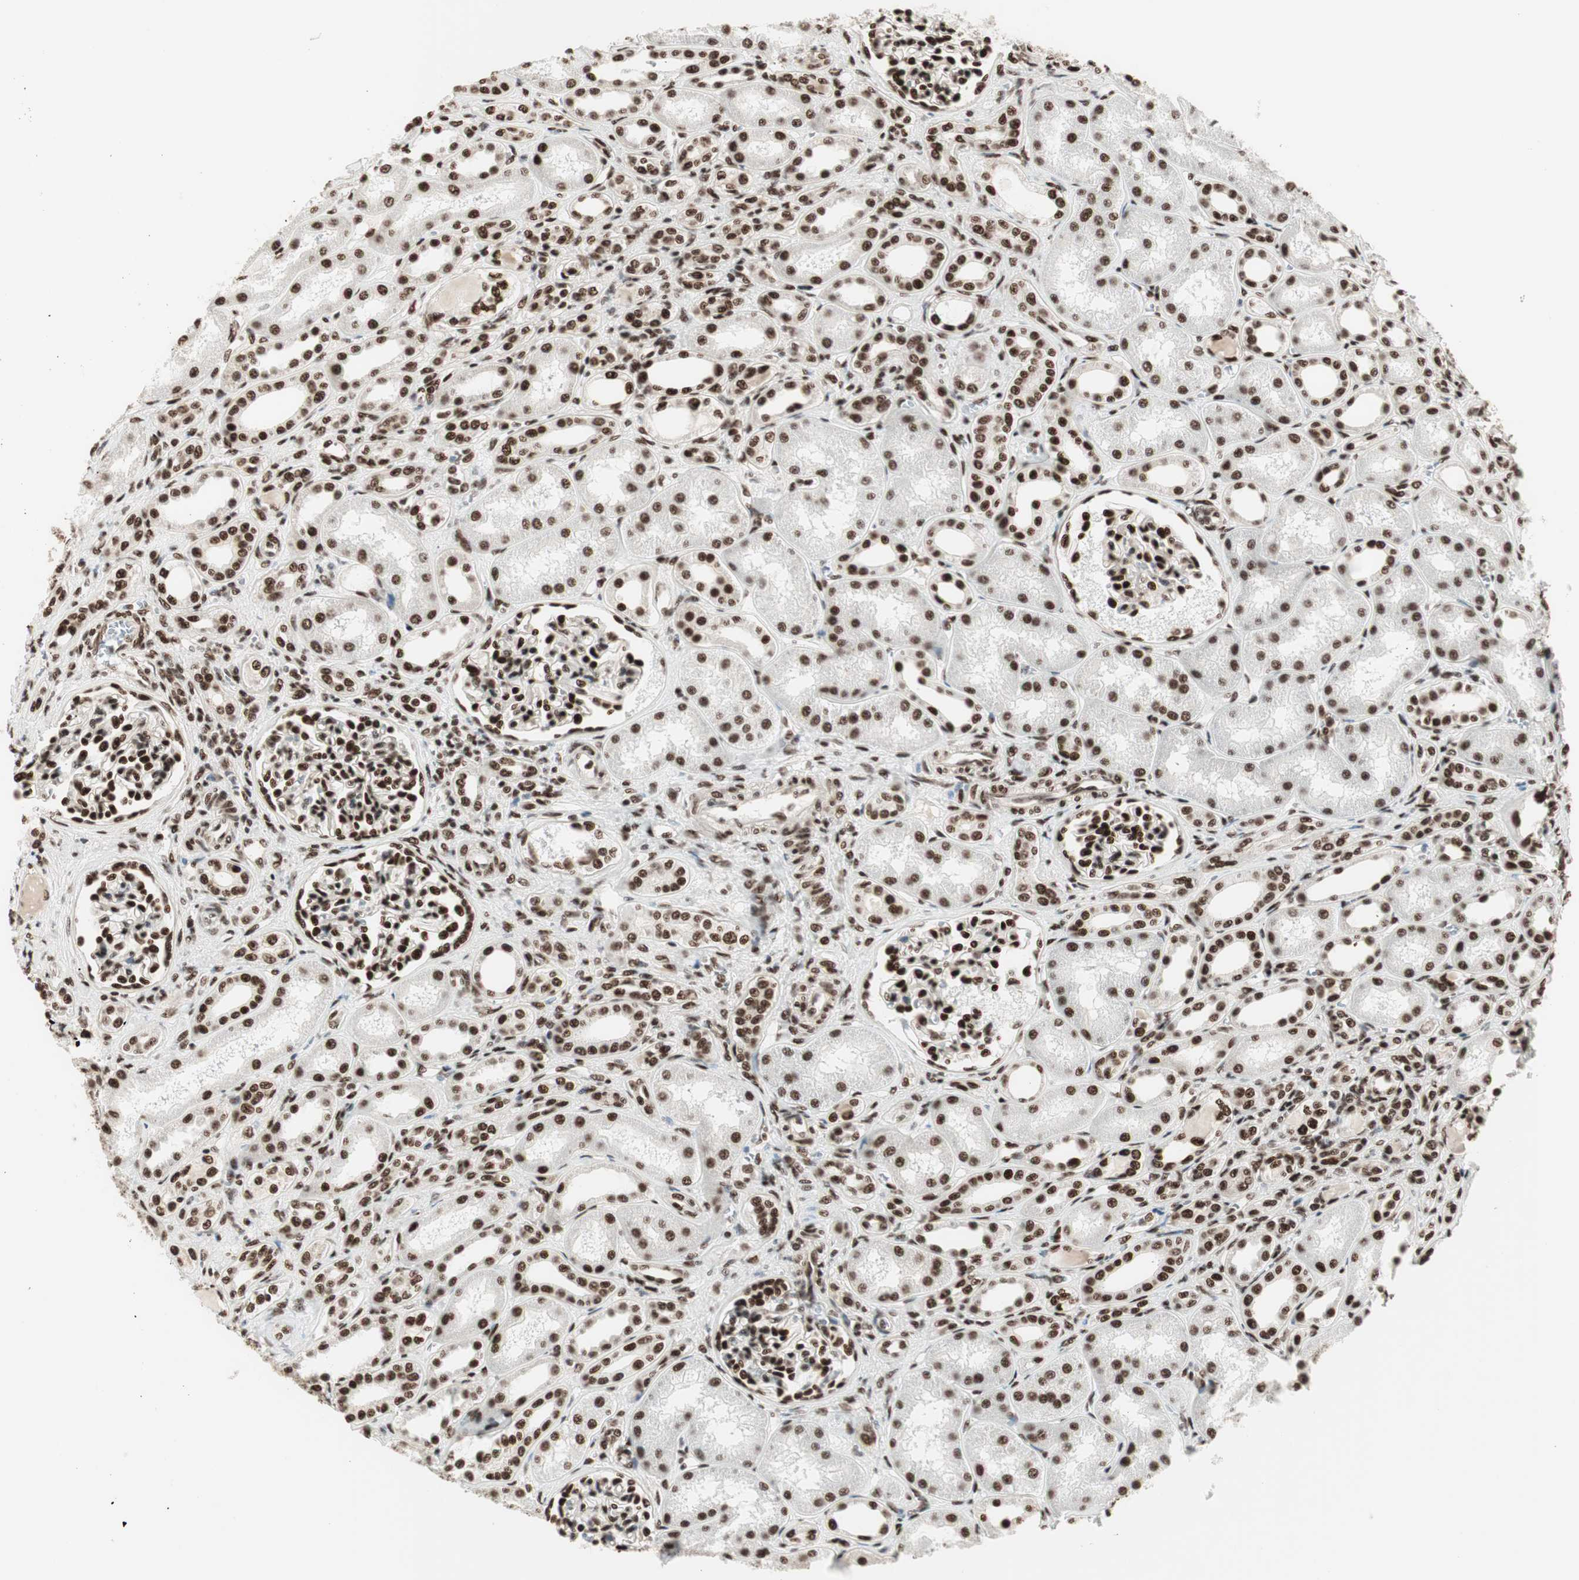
{"staining": {"intensity": "strong", "quantity": ">75%", "location": "nuclear"}, "tissue": "kidney", "cell_type": "Cells in glomeruli", "image_type": "normal", "snomed": [{"axis": "morphology", "description": "Normal tissue, NOS"}, {"axis": "topography", "description": "Kidney"}], "caption": "Unremarkable kidney reveals strong nuclear staining in approximately >75% of cells in glomeruli, visualized by immunohistochemistry. Nuclei are stained in blue.", "gene": "HEXIM1", "patient": {"sex": "male", "age": 7}}